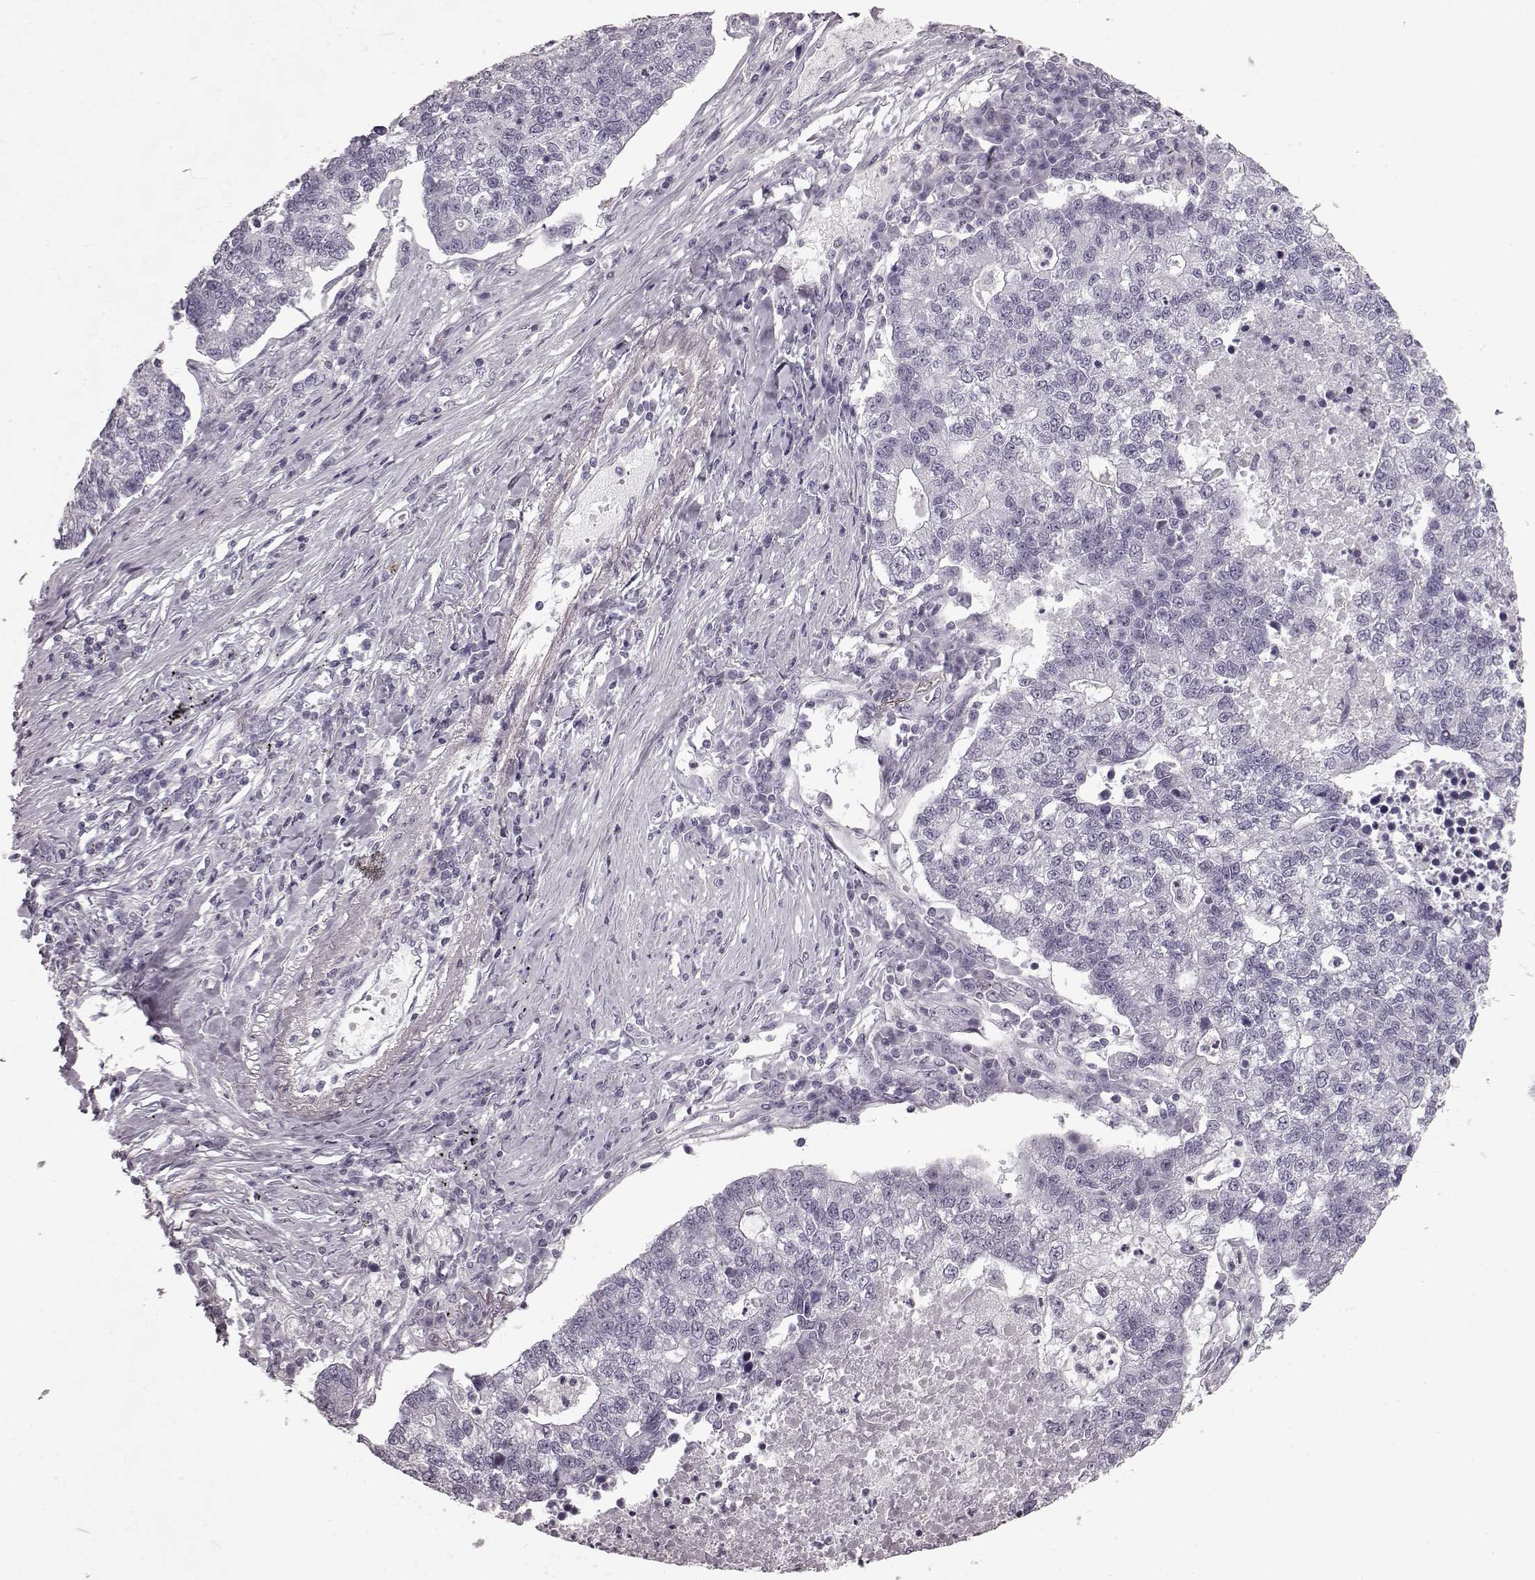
{"staining": {"intensity": "negative", "quantity": "none", "location": "none"}, "tissue": "lung cancer", "cell_type": "Tumor cells", "image_type": "cancer", "snomed": [{"axis": "morphology", "description": "Adenocarcinoma, NOS"}, {"axis": "topography", "description": "Lung"}], "caption": "A high-resolution image shows immunohistochemistry staining of adenocarcinoma (lung), which demonstrates no significant expression in tumor cells.", "gene": "CST7", "patient": {"sex": "male", "age": 57}}